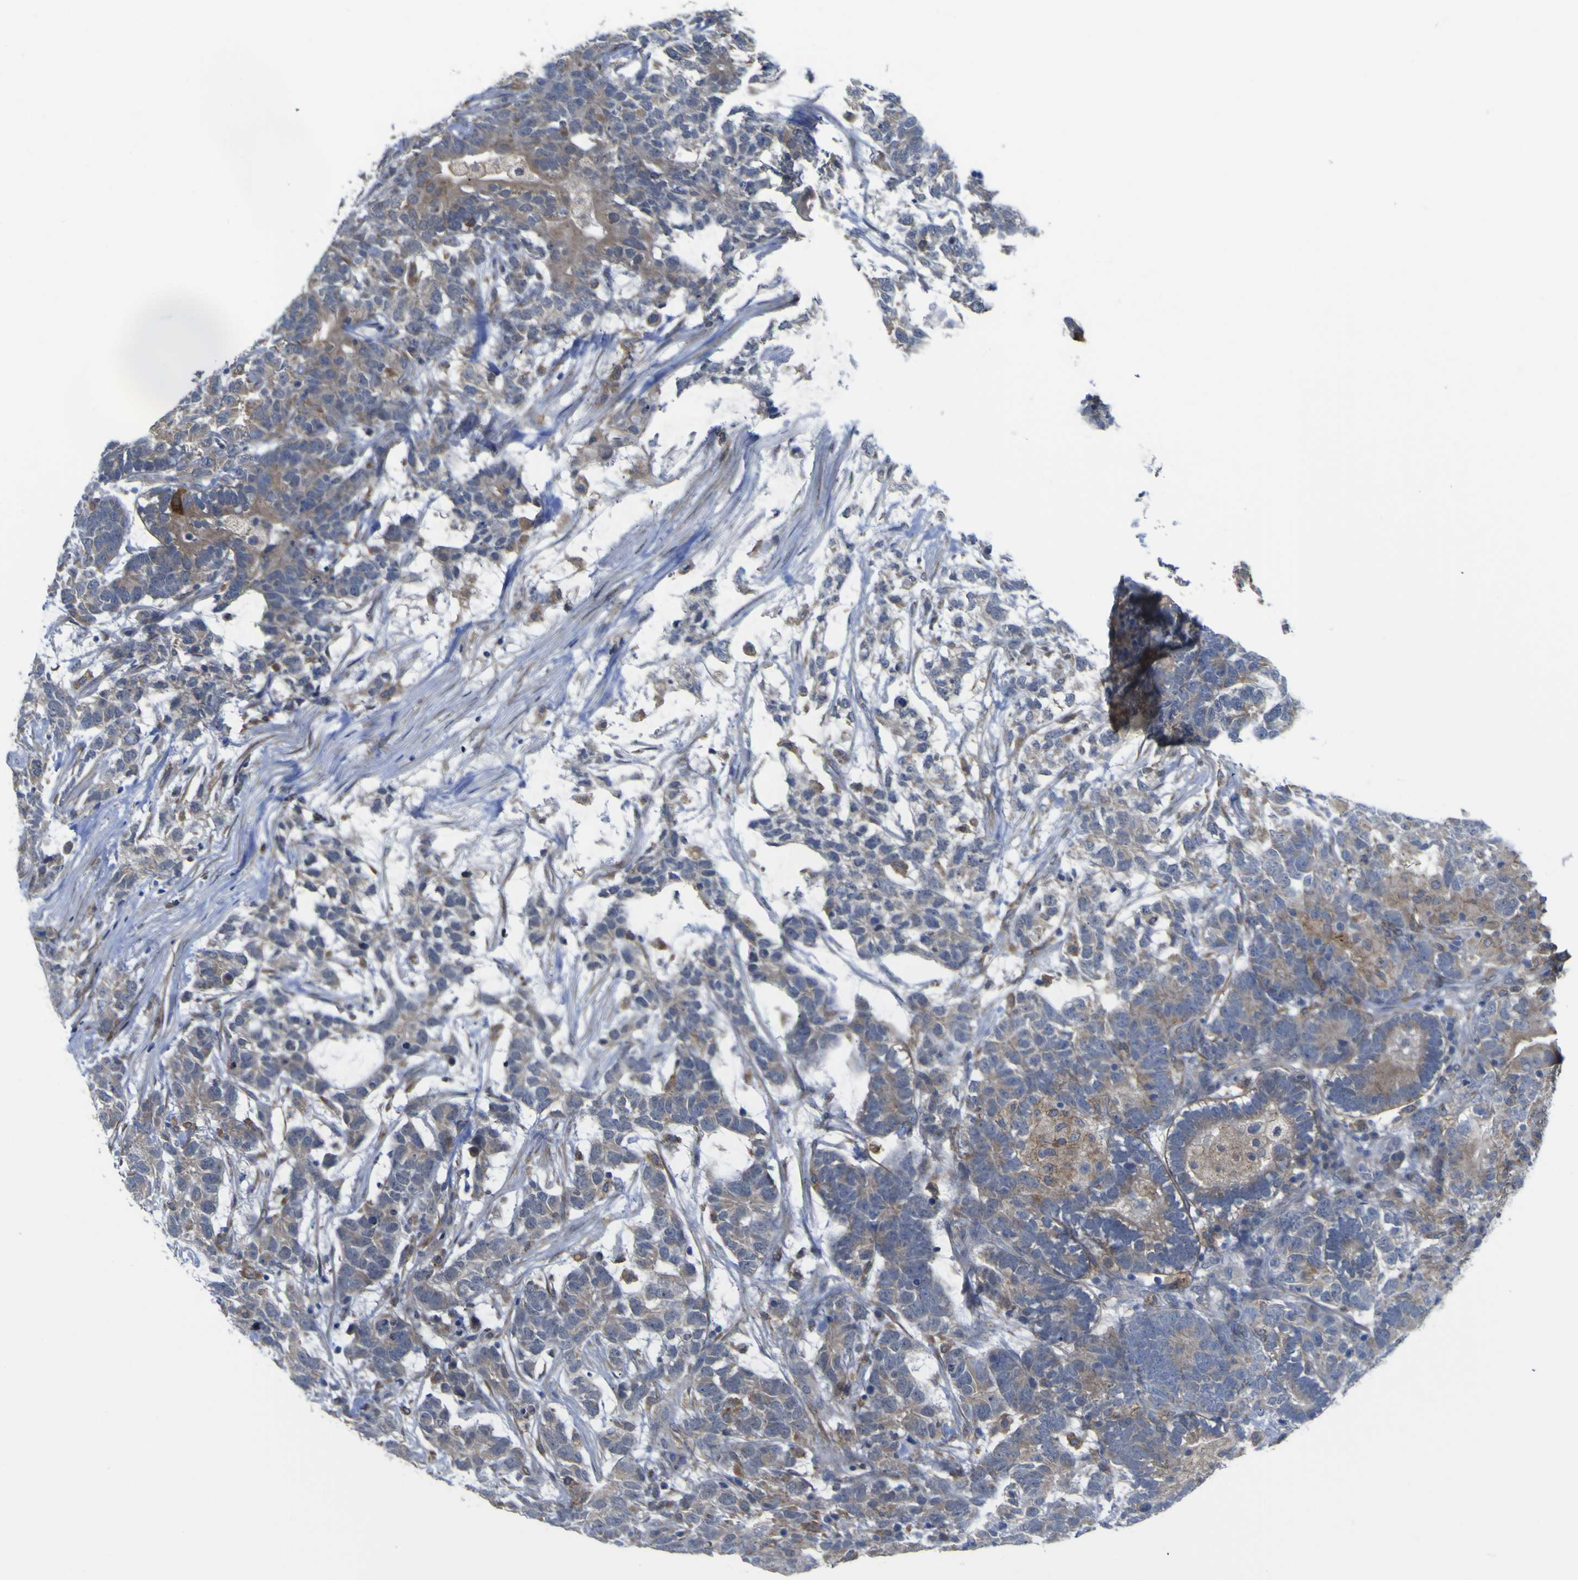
{"staining": {"intensity": "weak", "quantity": "25%-75%", "location": "cytoplasmic/membranous"}, "tissue": "testis cancer", "cell_type": "Tumor cells", "image_type": "cancer", "snomed": [{"axis": "morphology", "description": "Carcinoma, Embryonal, NOS"}, {"axis": "topography", "description": "Testis"}], "caption": "Testis embryonal carcinoma stained with immunohistochemistry (IHC) demonstrates weak cytoplasmic/membranous staining in about 25%-75% of tumor cells. (DAB IHC with brightfield microscopy, high magnification).", "gene": "TNFRSF11A", "patient": {"sex": "male", "age": 26}}